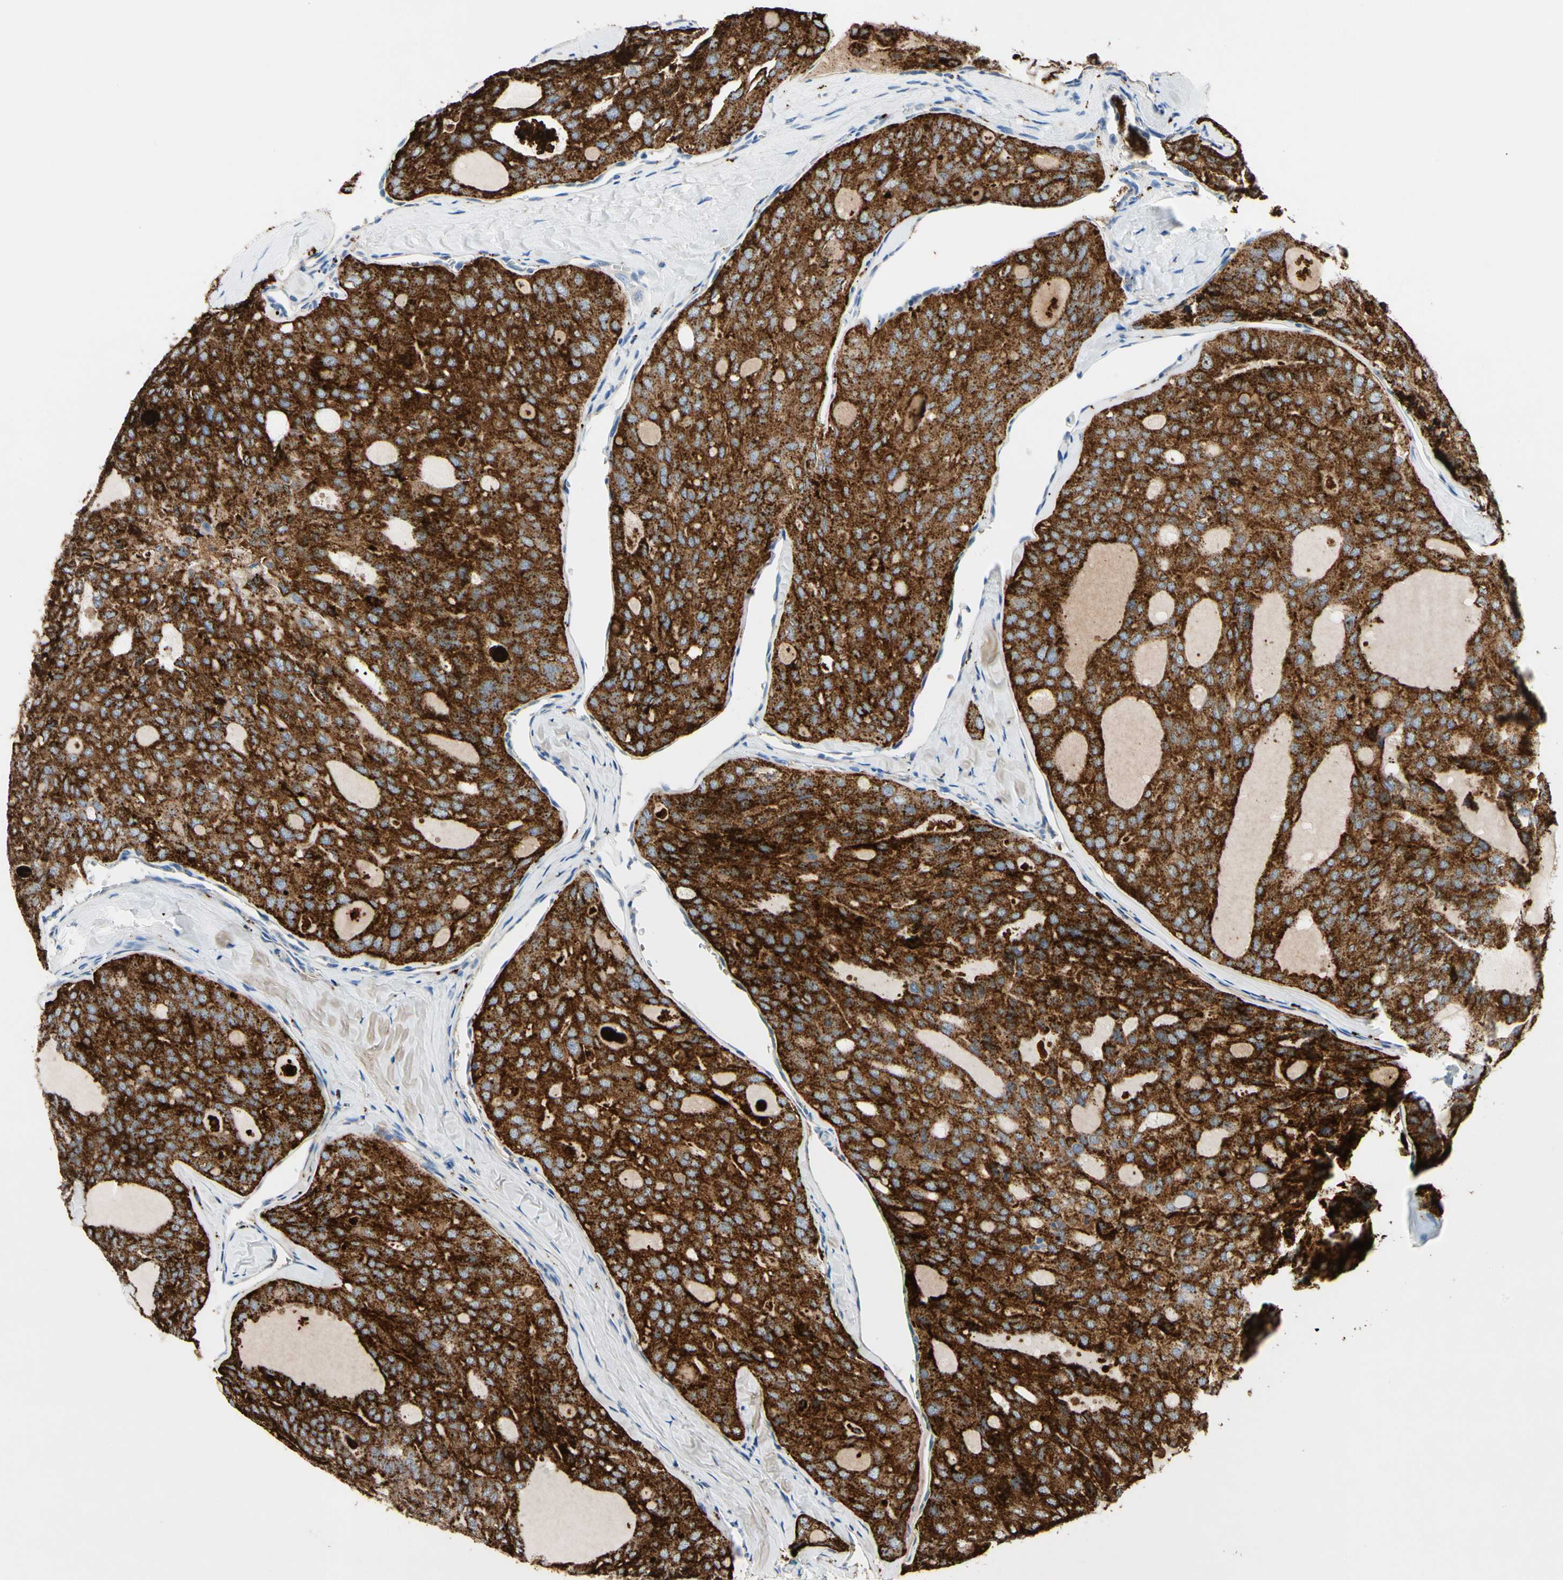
{"staining": {"intensity": "strong", "quantity": ">75%", "location": "cytoplasmic/membranous"}, "tissue": "thyroid cancer", "cell_type": "Tumor cells", "image_type": "cancer", "snomed": [{"axis": "morphology", "description": "Follicular adenoma carcinoma, NOS"}, {"axis": "topography", "description": "Thyroid gland"}], "caption": "Human thyroid cancer (follicular adenoma carcinoma) stained for a protein (brown) demonstrates strong cytoplasmic/membranous positive staining in about >75% of tumor cells.", "gene": "RETSAT", "patient": {"sex": "male", "age": 75}}